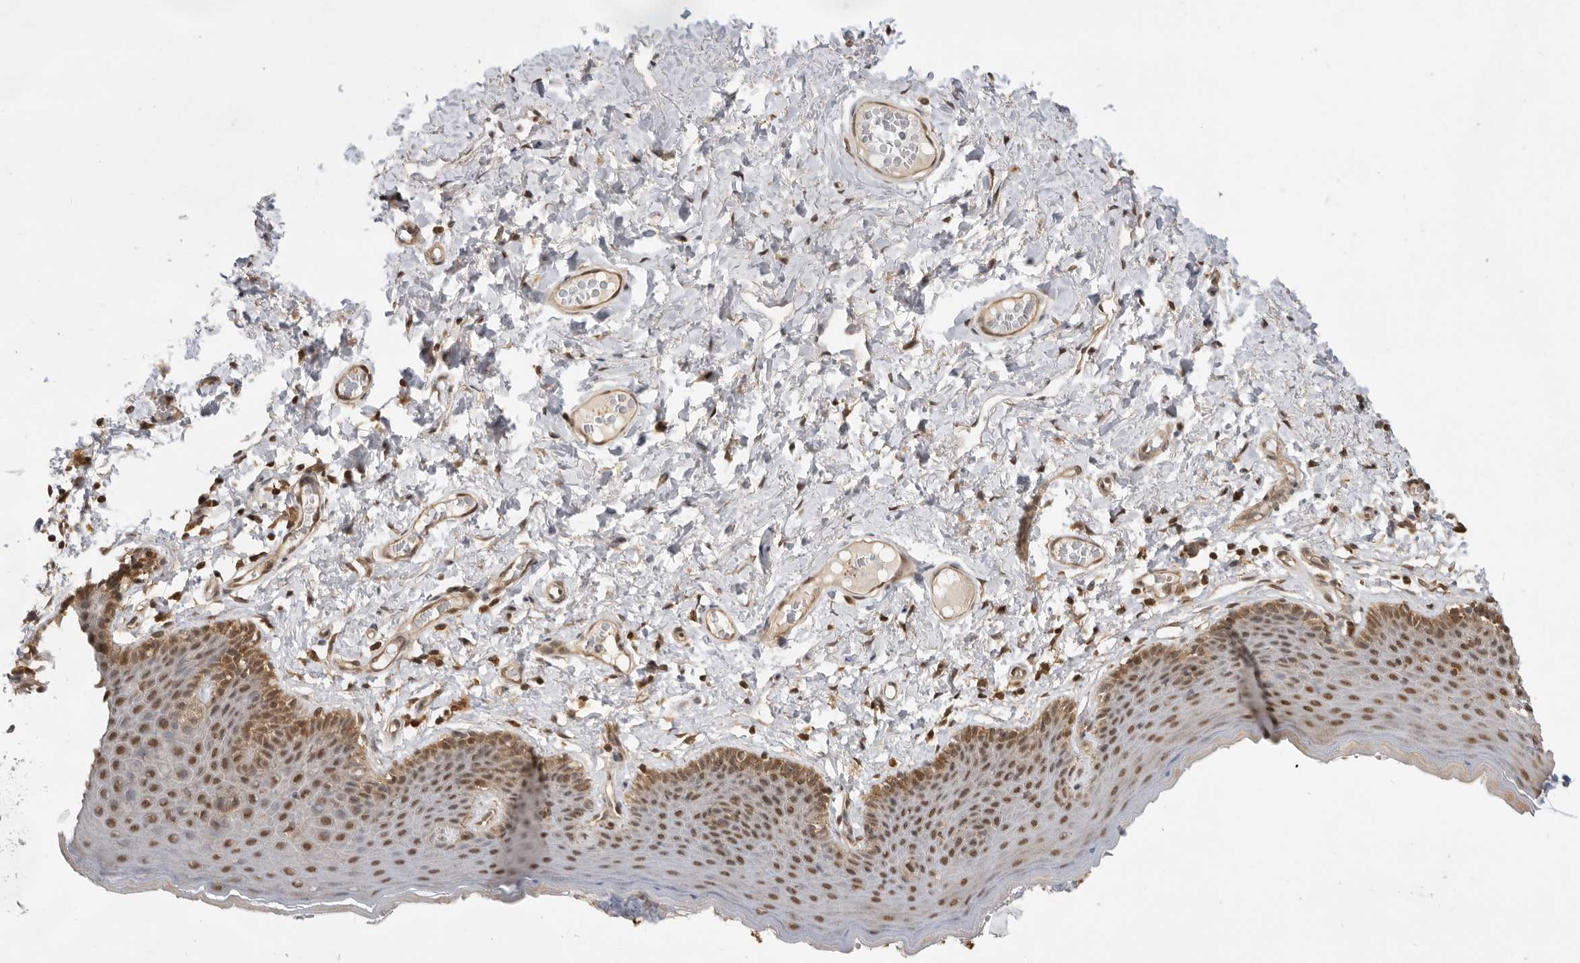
{"staining": {"intensity": "moderate", "quantity": ">75%", "location": "cytoplasmic/membranous,nuclear"}, "tissue": "skin", "cell_type": "Epidermal cells", "image_type": "normal", "snomed": [{"axis": "morphology", "description": "Normal tissue, NOS"}, {"axis": "topography", "description": "Vulva"}], "caption": "An IHC micrograph of normal tissue is shown. Protein staining in brown highlights moderate cytoplasmic/membranous,nuclear positivity in skin within epidermal cells.", "gene": "ADPRS", "patient": {"sex": "female", "age": 66}}